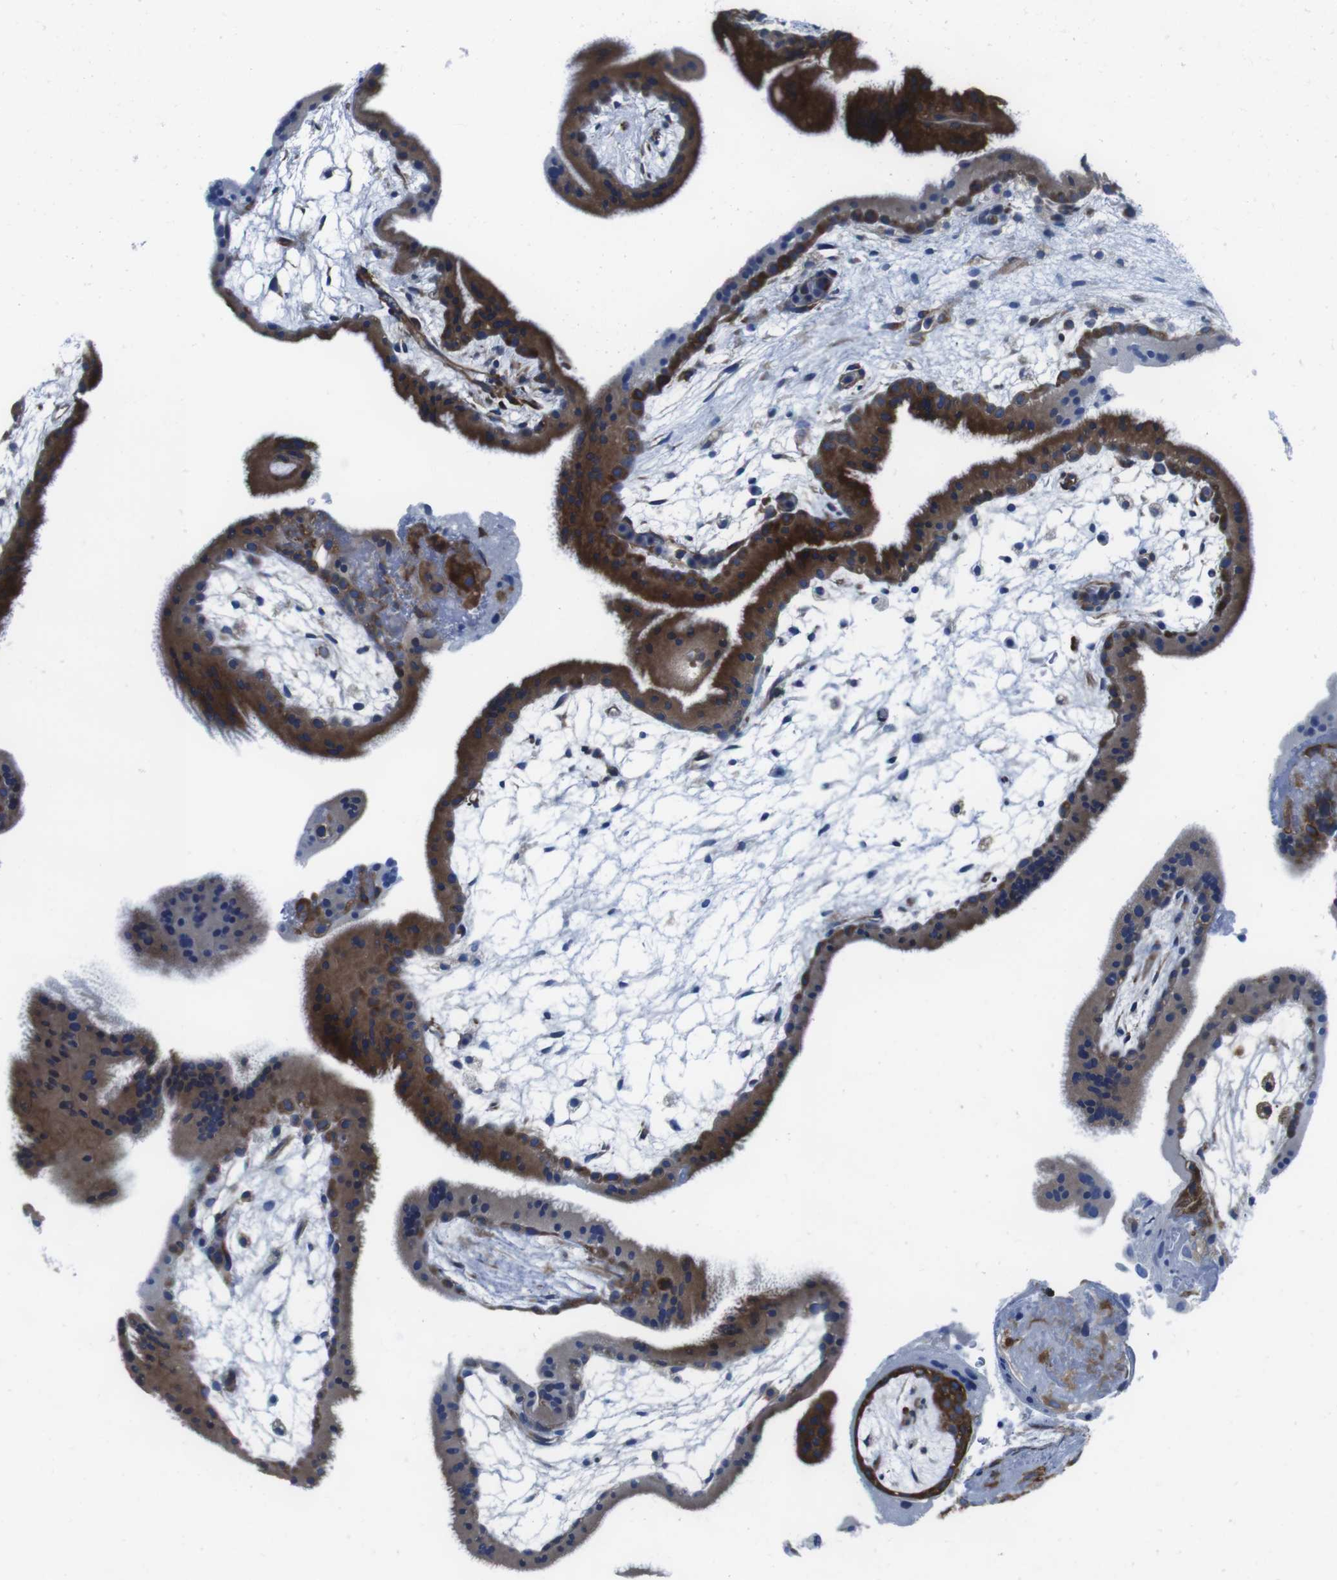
{"staining": {"intensity": "strong", "quantity": ">75%", "location": "cytoplasmic/membranous"}, "tissue": "placenta", "cell_type": "Trophoblastic cells", "image_type": "normal", "snomed": [{"axis": "morphology", "description": "Normal tissue, NOS"}, {"axis": "topography", "description": "Placenta"}], "caption": "Immunohistochemical staining of benign human placenta displays strong cytoplasmic/membranous protein staining in about >75% of trophoblastic cells. Using DAB (brown) and hematoxylin (blue) stains, captured at high magnification using brightfield microscopy.", "gene": "EIF4A1", "patient": {"sex": "female", "age": 19}}